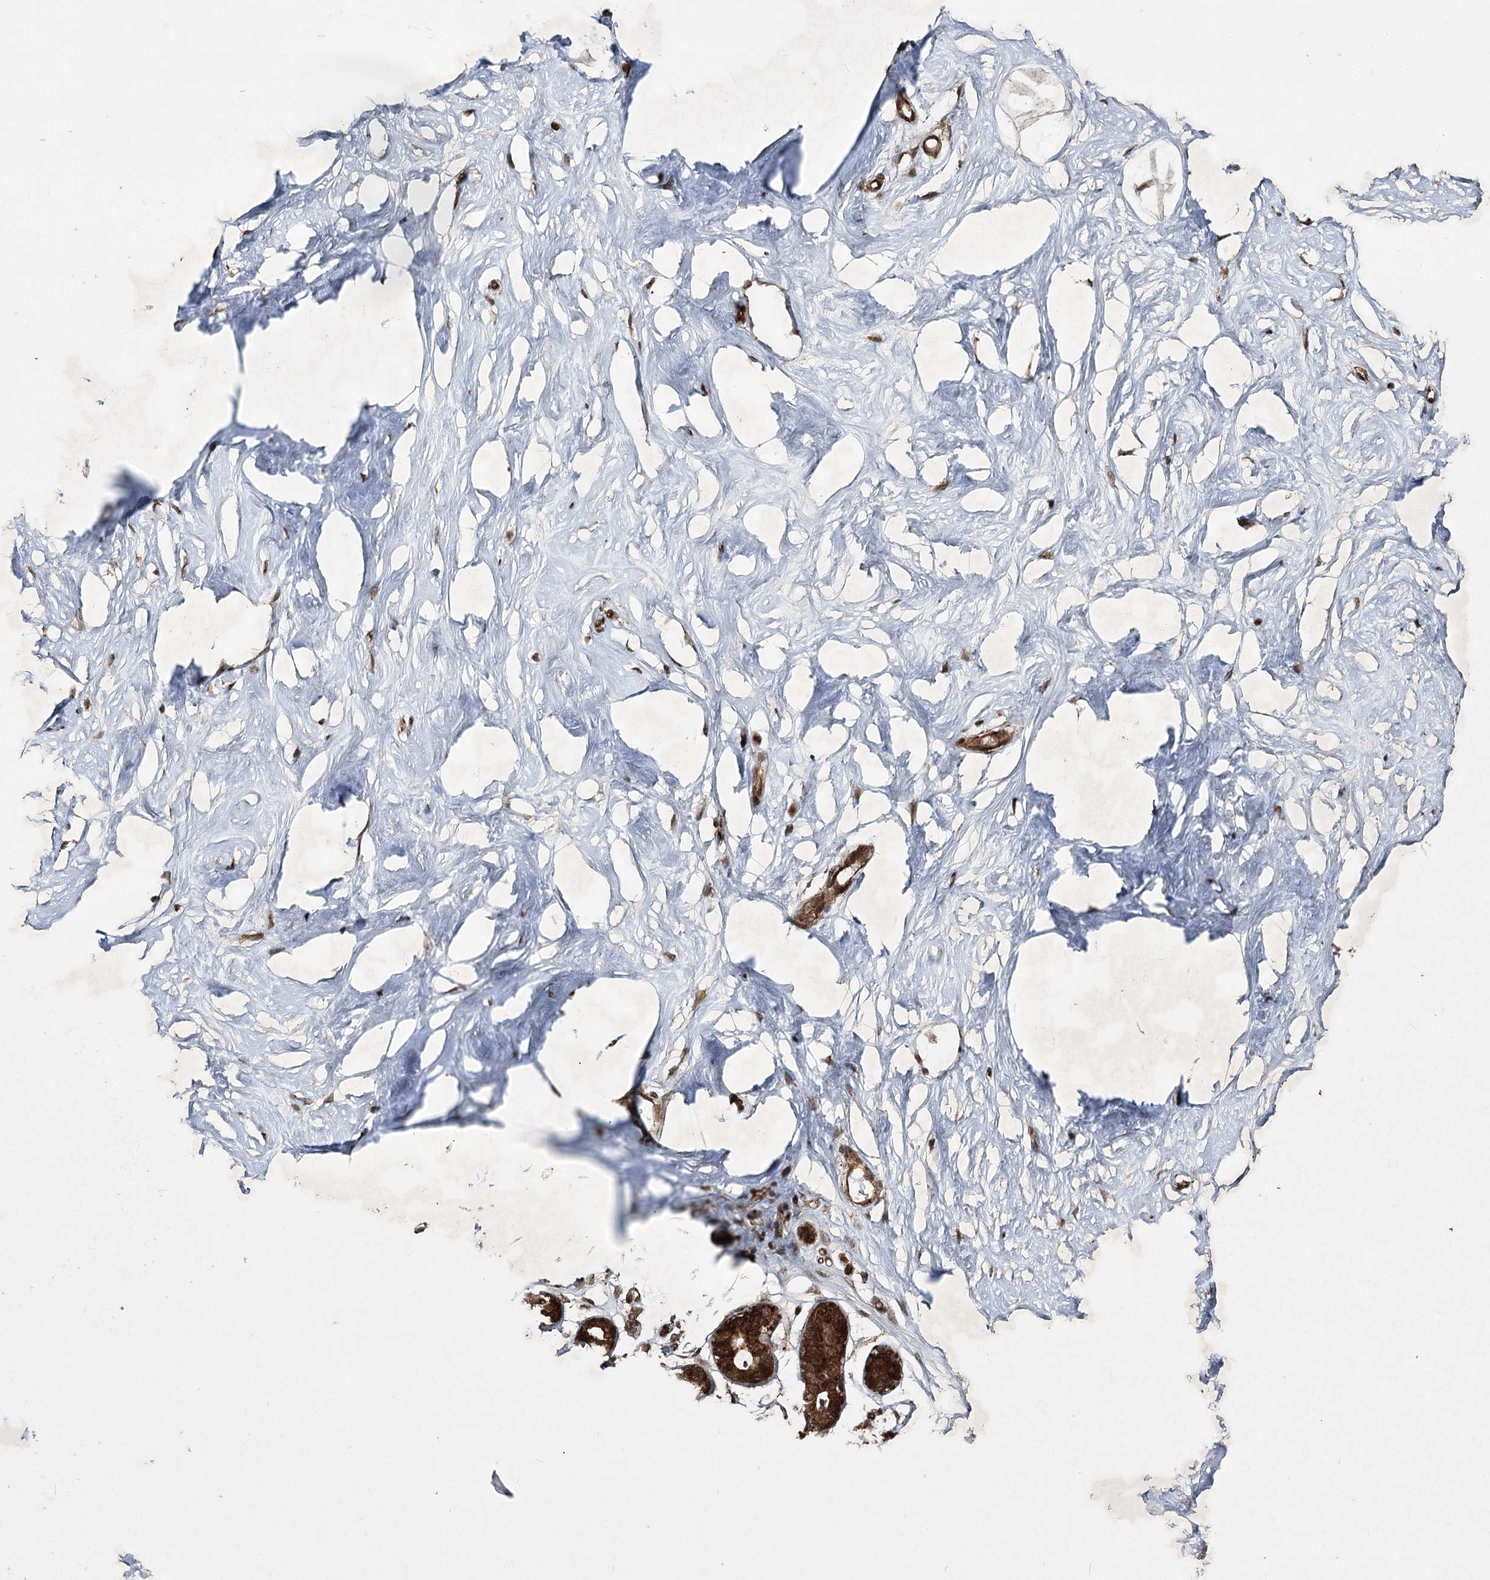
{"staining": {"intensity": "moderate", "quantity": ">75%", "location": "cytoplasmic/membranous,nuclear"}, "tissue": "breast", "cell_type": "Adipocytes", "image_type": "normal", "snomed": [{"axis": "morphology", "description": "Normal tissue, NOS"}, {"axis": "morphology", "description": "Adenoma, NOS"}, {"axis": "topography", "description": "Breast"}], "caption": "High-power microscopy captured an immunohistochemistry (IHC) micrograph of benign breast, revealing moderate cytoplasmic/membranous,nuclear positivity in approximately >75% of adipocytes.", "gene": "SERINC5", "patient": {"sex": "female", "age": 23}}